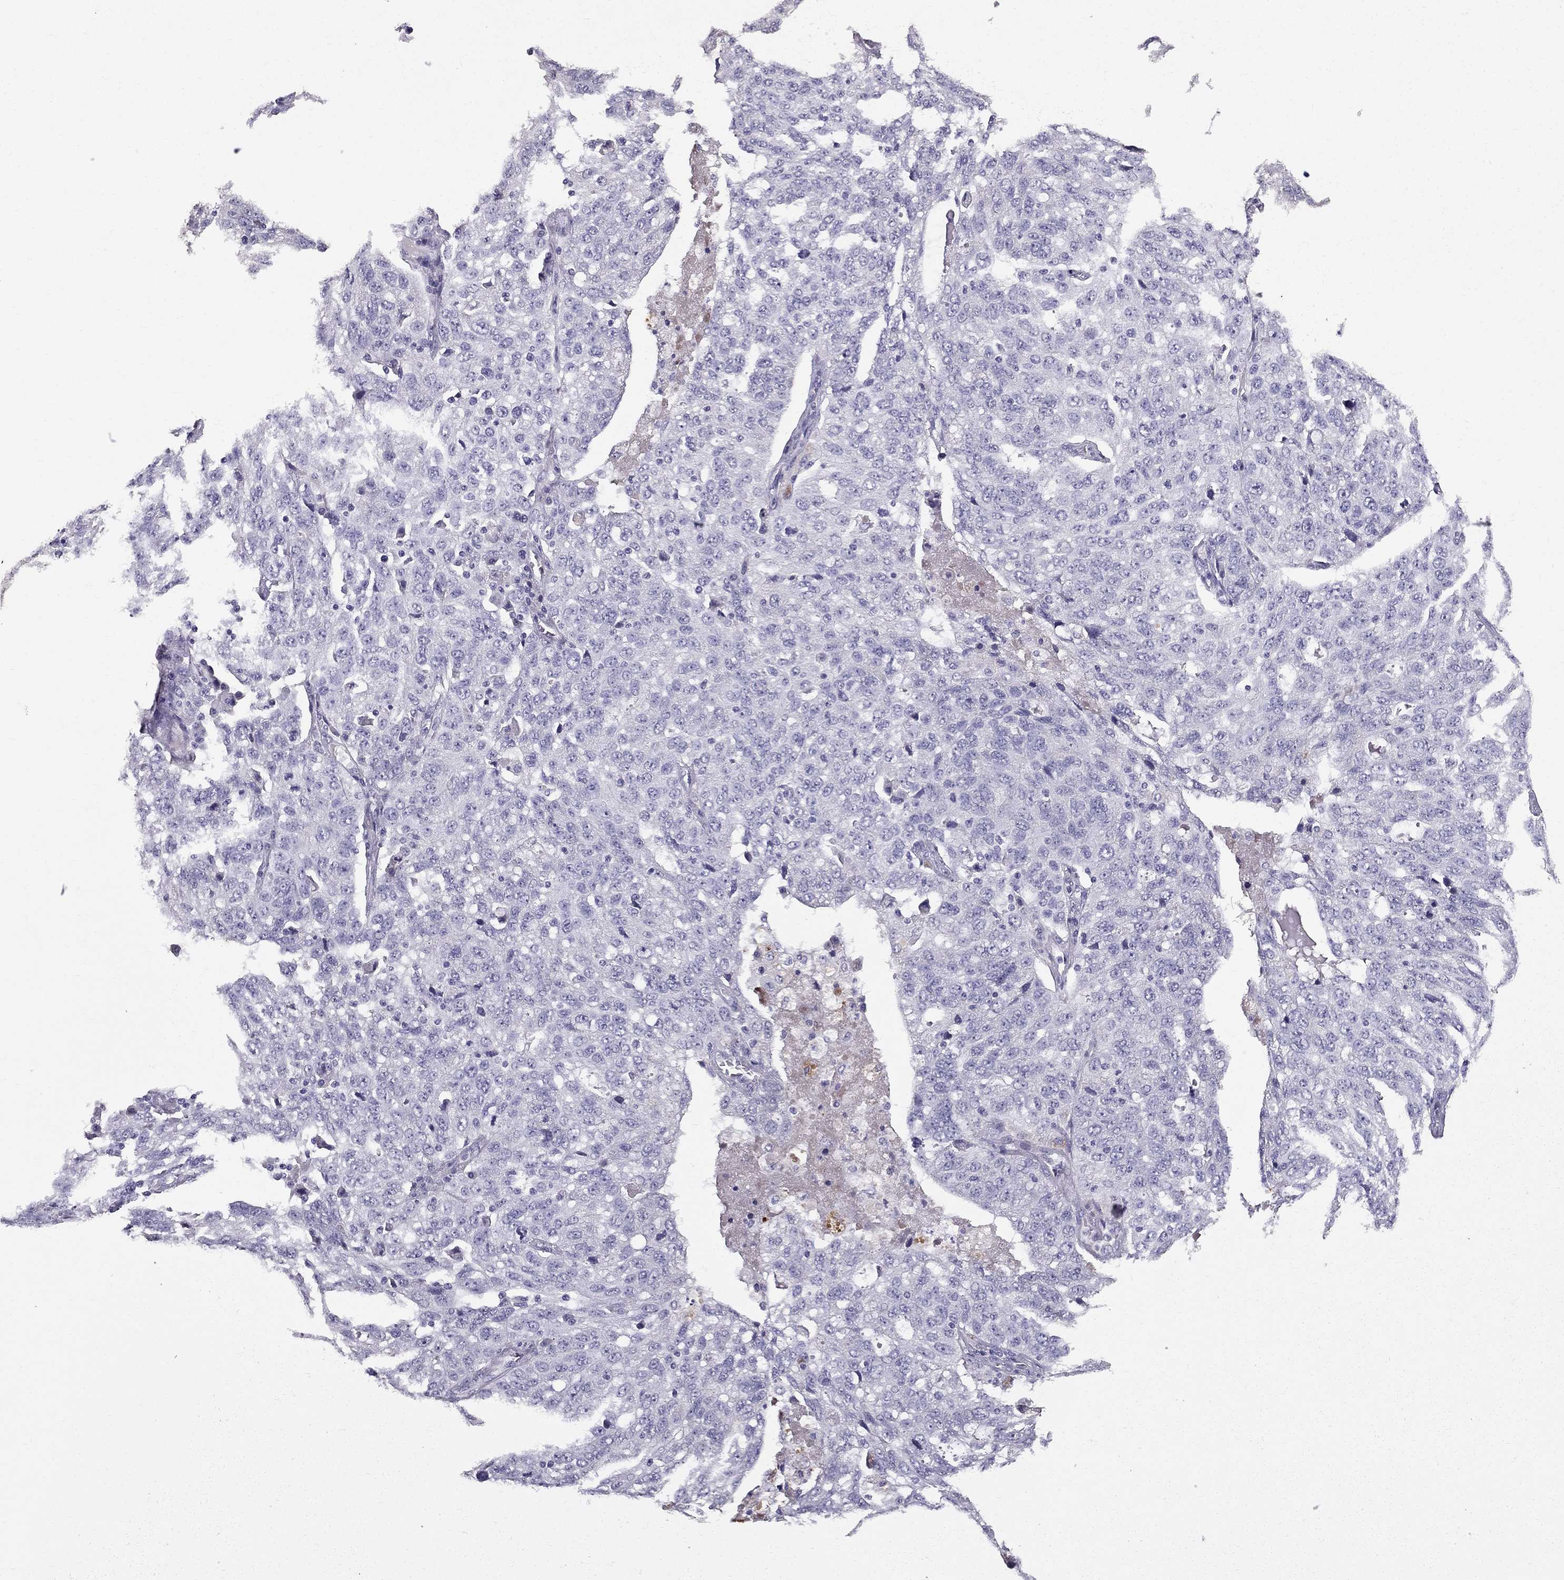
{"staining": {"intensity": "negative", "quantity": "none", "location": "none"}, "tissue": "ovarian cancer", "cell_type": "Tumor cells", "image_type": "cancer", "snomed": [{"axis": "morphology", "description": "Cystadenocarcinoma, serous, NOS"}, {"axis": "topography", "description": "Ovary"}], "caption": "Tumor cells are negative for brown protein staining in serous cystadenocarcinoma (ovarian). (DAB immunohistochemistry (IHC) with hematoxylin counter stain).", "gene": "SCG5", "patient": {"sex": "female", "age": 71}}